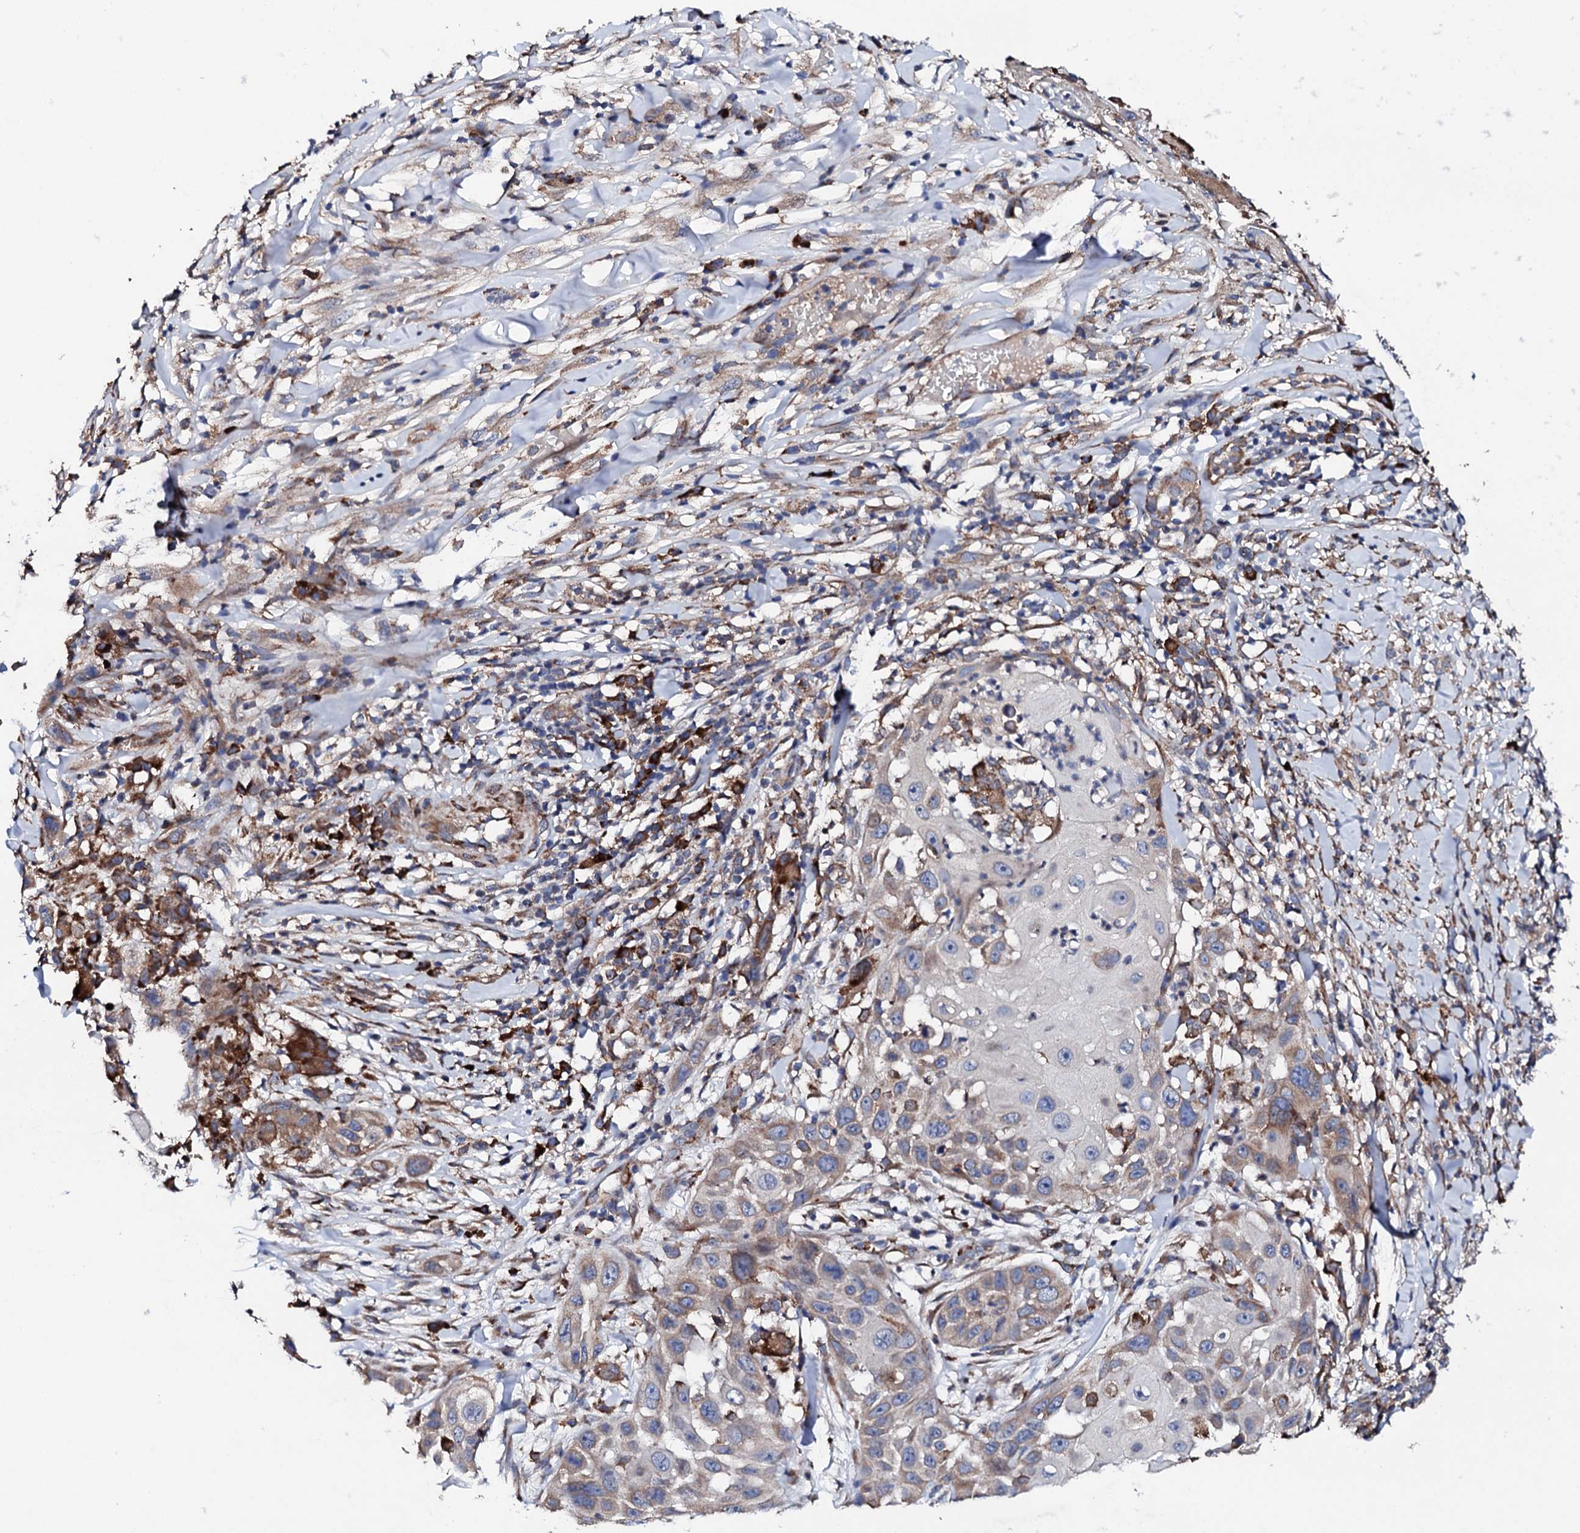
{"staining": {"intensity": "moderate", "quantity": "<25%", "location": "cytoplasmic/membranous"}, "tissue": "skin cancer", "cell_type": "Tumor cells", "image_type": "cancer", "snomed": [{"axis": "morphology", "description": "Squamous cell carcinoma, NOS"}, {"axis": "topography", "description": "Skin"}], "caption": "Immunohistochemical staining of human skin cancer (squamous cell carcinoma) reveals low levels of moderate cytoplasmic/membranous positivity in approximately <25% of tumor cells.", "gene": "LIPT2", "patient": {"sex": "female", "age": 44}}